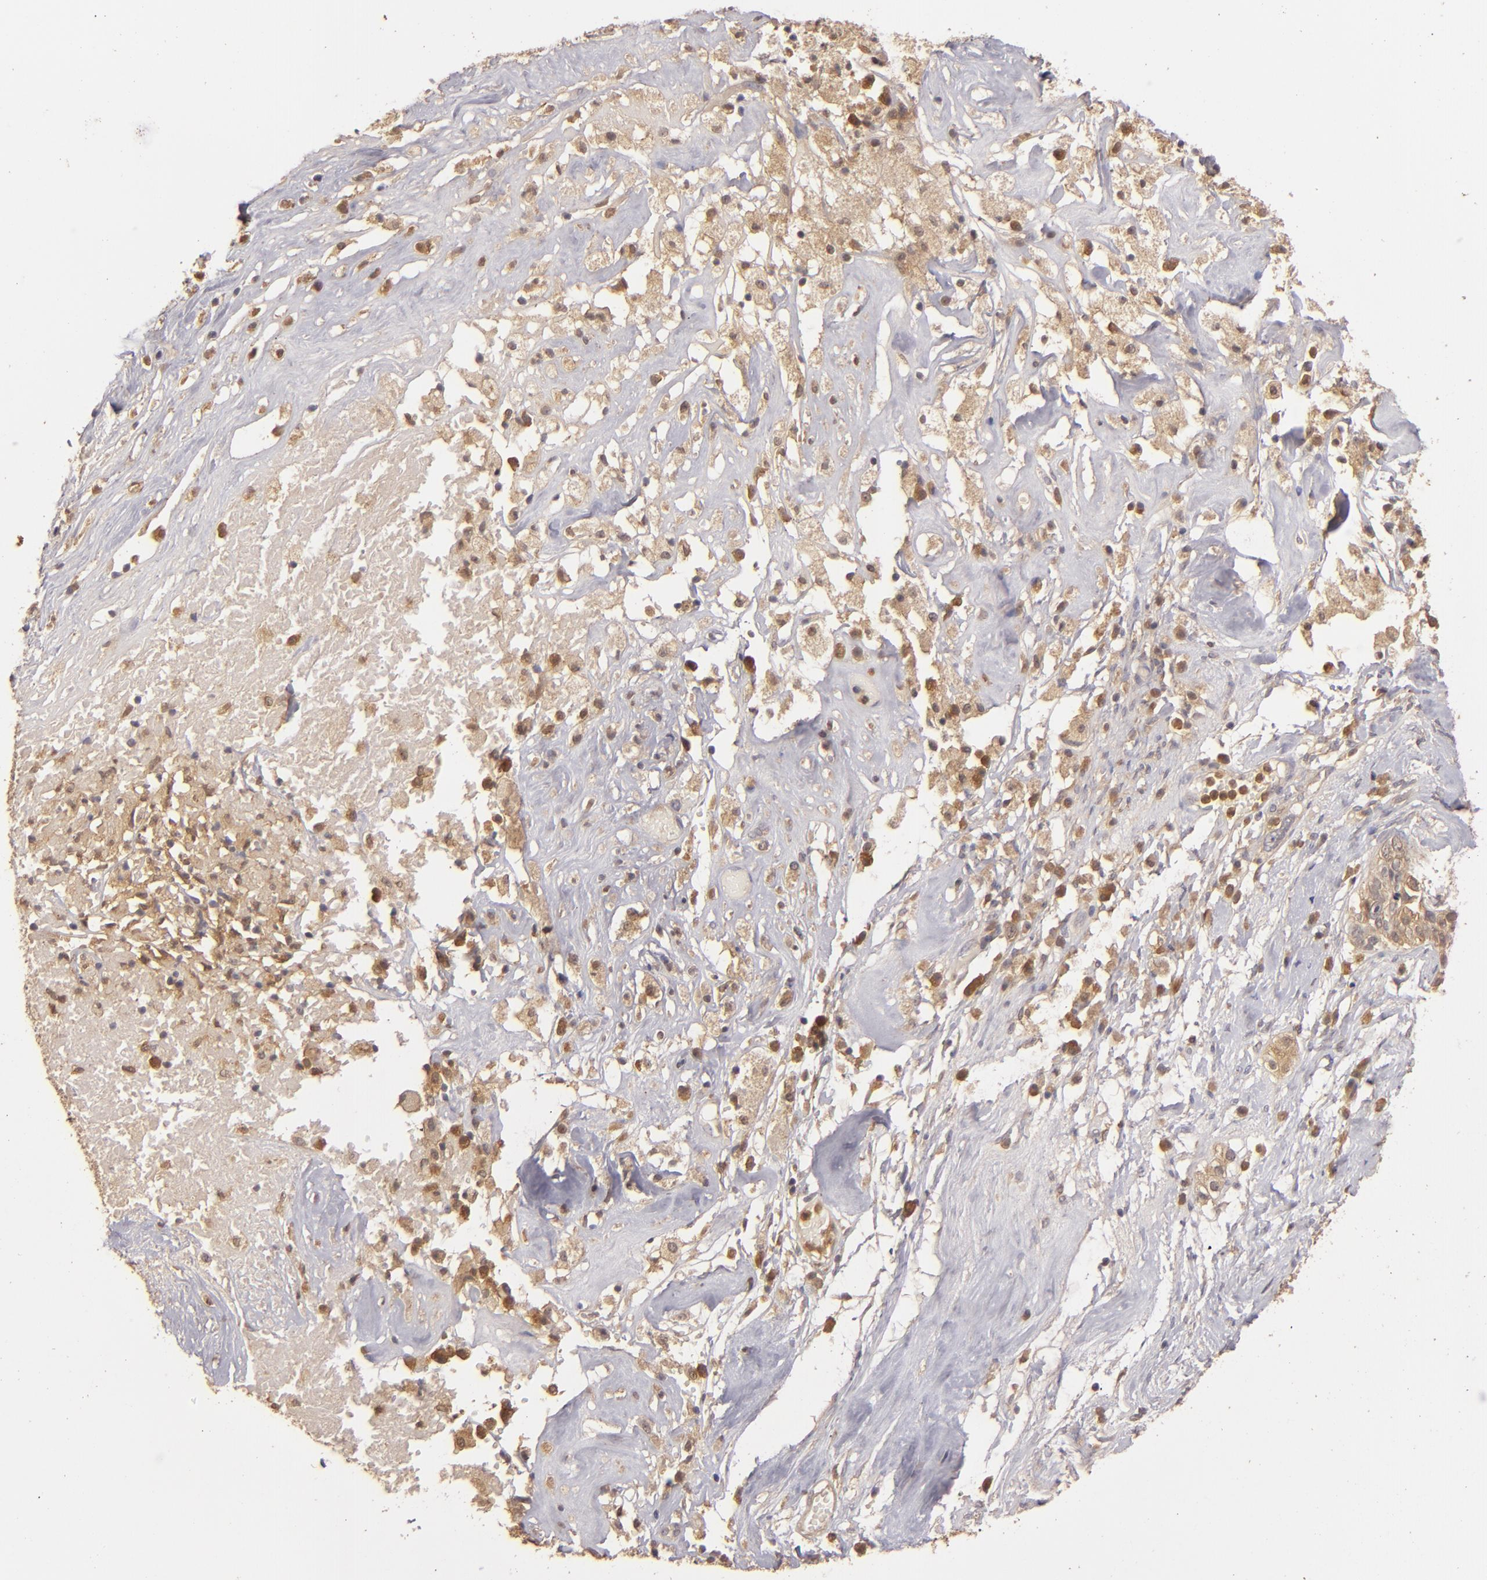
{"staining": {"intensity": "moderate", "quantity": ">75%", "location": "cytoplasmic/membranous"}, "tissue": "ovarian cancer", "cell_type": "Tumor cells", "image_type": "cancer", "snomed": [{"axis": "morphology", "description": "Normal tissue, NOS"}, {"axis": "morphology", "description": "Cystadenocarcinoma, serous, NOS"}, {"axis": "topography", "description": "Ovary"}], "caption": "Ovarian cancer (serous cystadenocarcinoma) stained with a brown dye demonstrates moderate cytoplasmic/membranous positive staining in about >75% of tumor cells.", "gene": "PRKCD", "patient": {"sex": "female", "age": 62}}